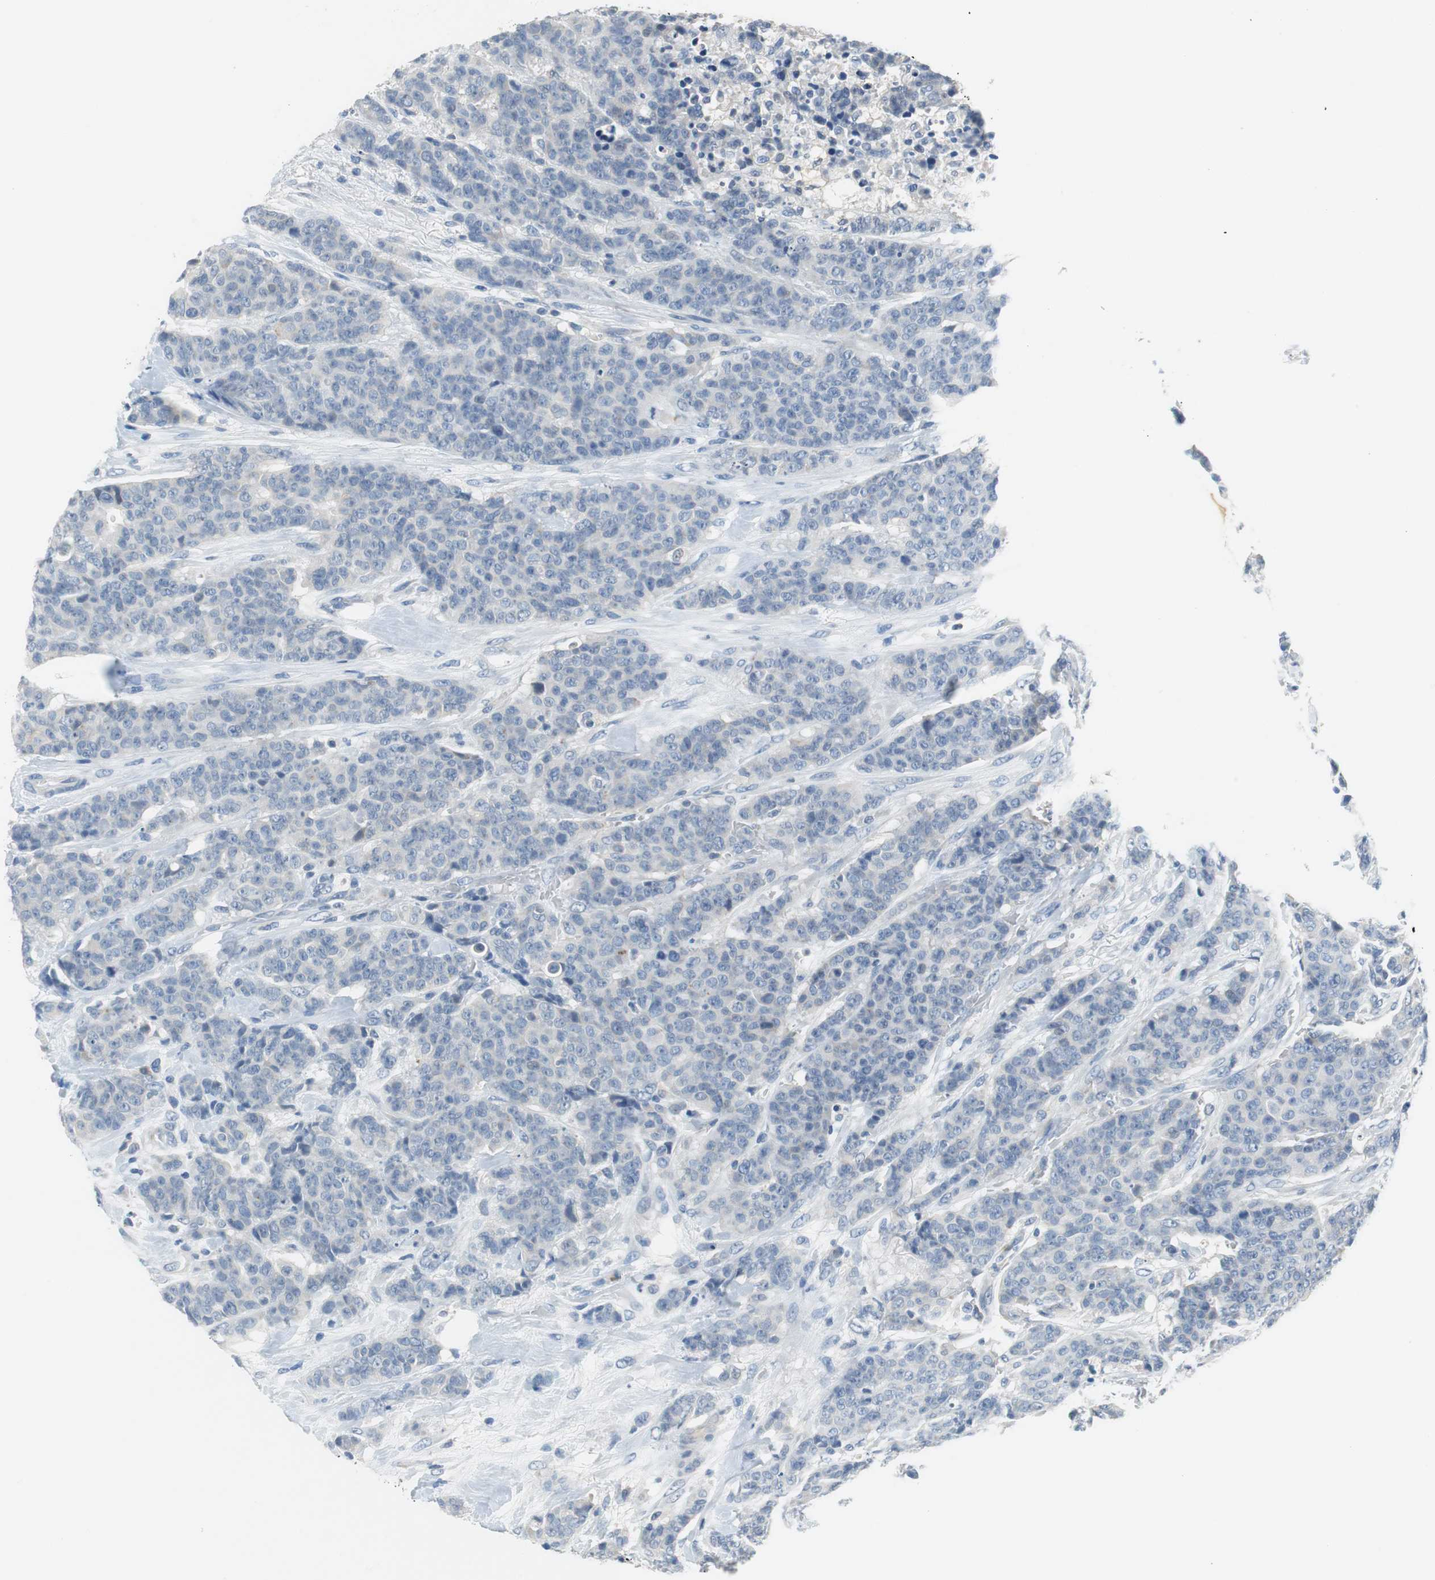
{"staining": {"intensity": "negative", "quantity": "none", "location": "none"}, "tissue": "breast cancer", "cell_type": "Tumor cells", "image_type": "cancer", "snomed": [{"axis": "morphology", "description": "Duct carcinoma"}, {"axis": "topography", "description": "Breast"}], "caption": "Image shows no protein positivity in tumor cells of breast cancer (infiltrating ductal carcinoma) tissue. (DAB (3,3'-diaminobenzidine) IHC, high magnification).", "gene": "GLCCI1", "patient": {"sex": "female", "age": 40}}